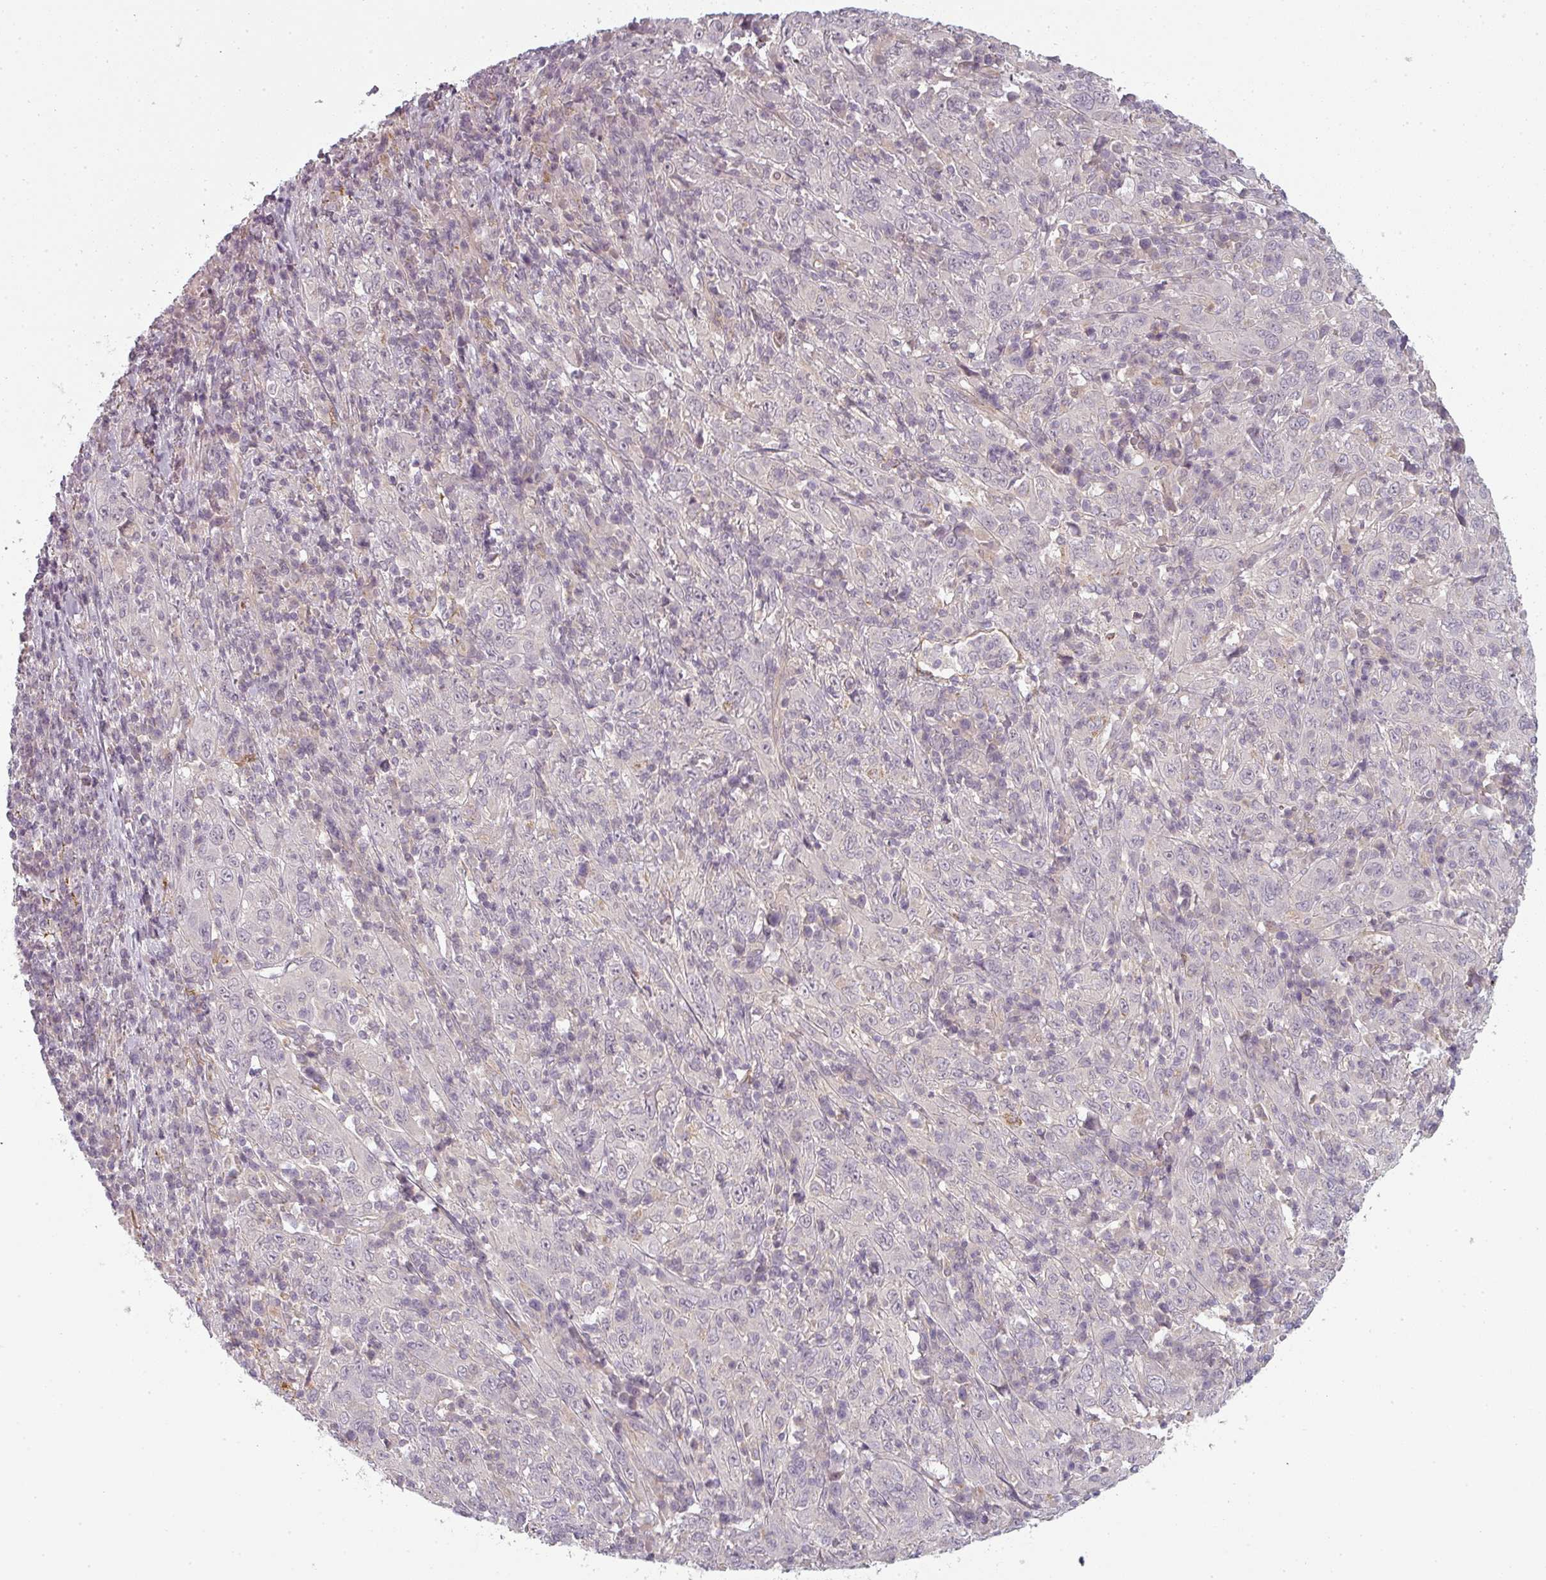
{"staining": {"intensity": "negative", "quantity": "none", "location": "none"}, "tissue": "cervical cancer", "cell_type": "Tumor cells", "image_type": "cancer", "snomed": [{"axis": "morphology", "description": "Squamous cell carcinoma, NOS"}, {"axis": "topography", "description": "Cervix"}], "caption": "Micrograph shows no protein expression in tumor cells of cervical cancer (squamous cell carcinoma) tissue.", "gene": "SLC16A9", "patient": {"sex": "female", "age": 46}}